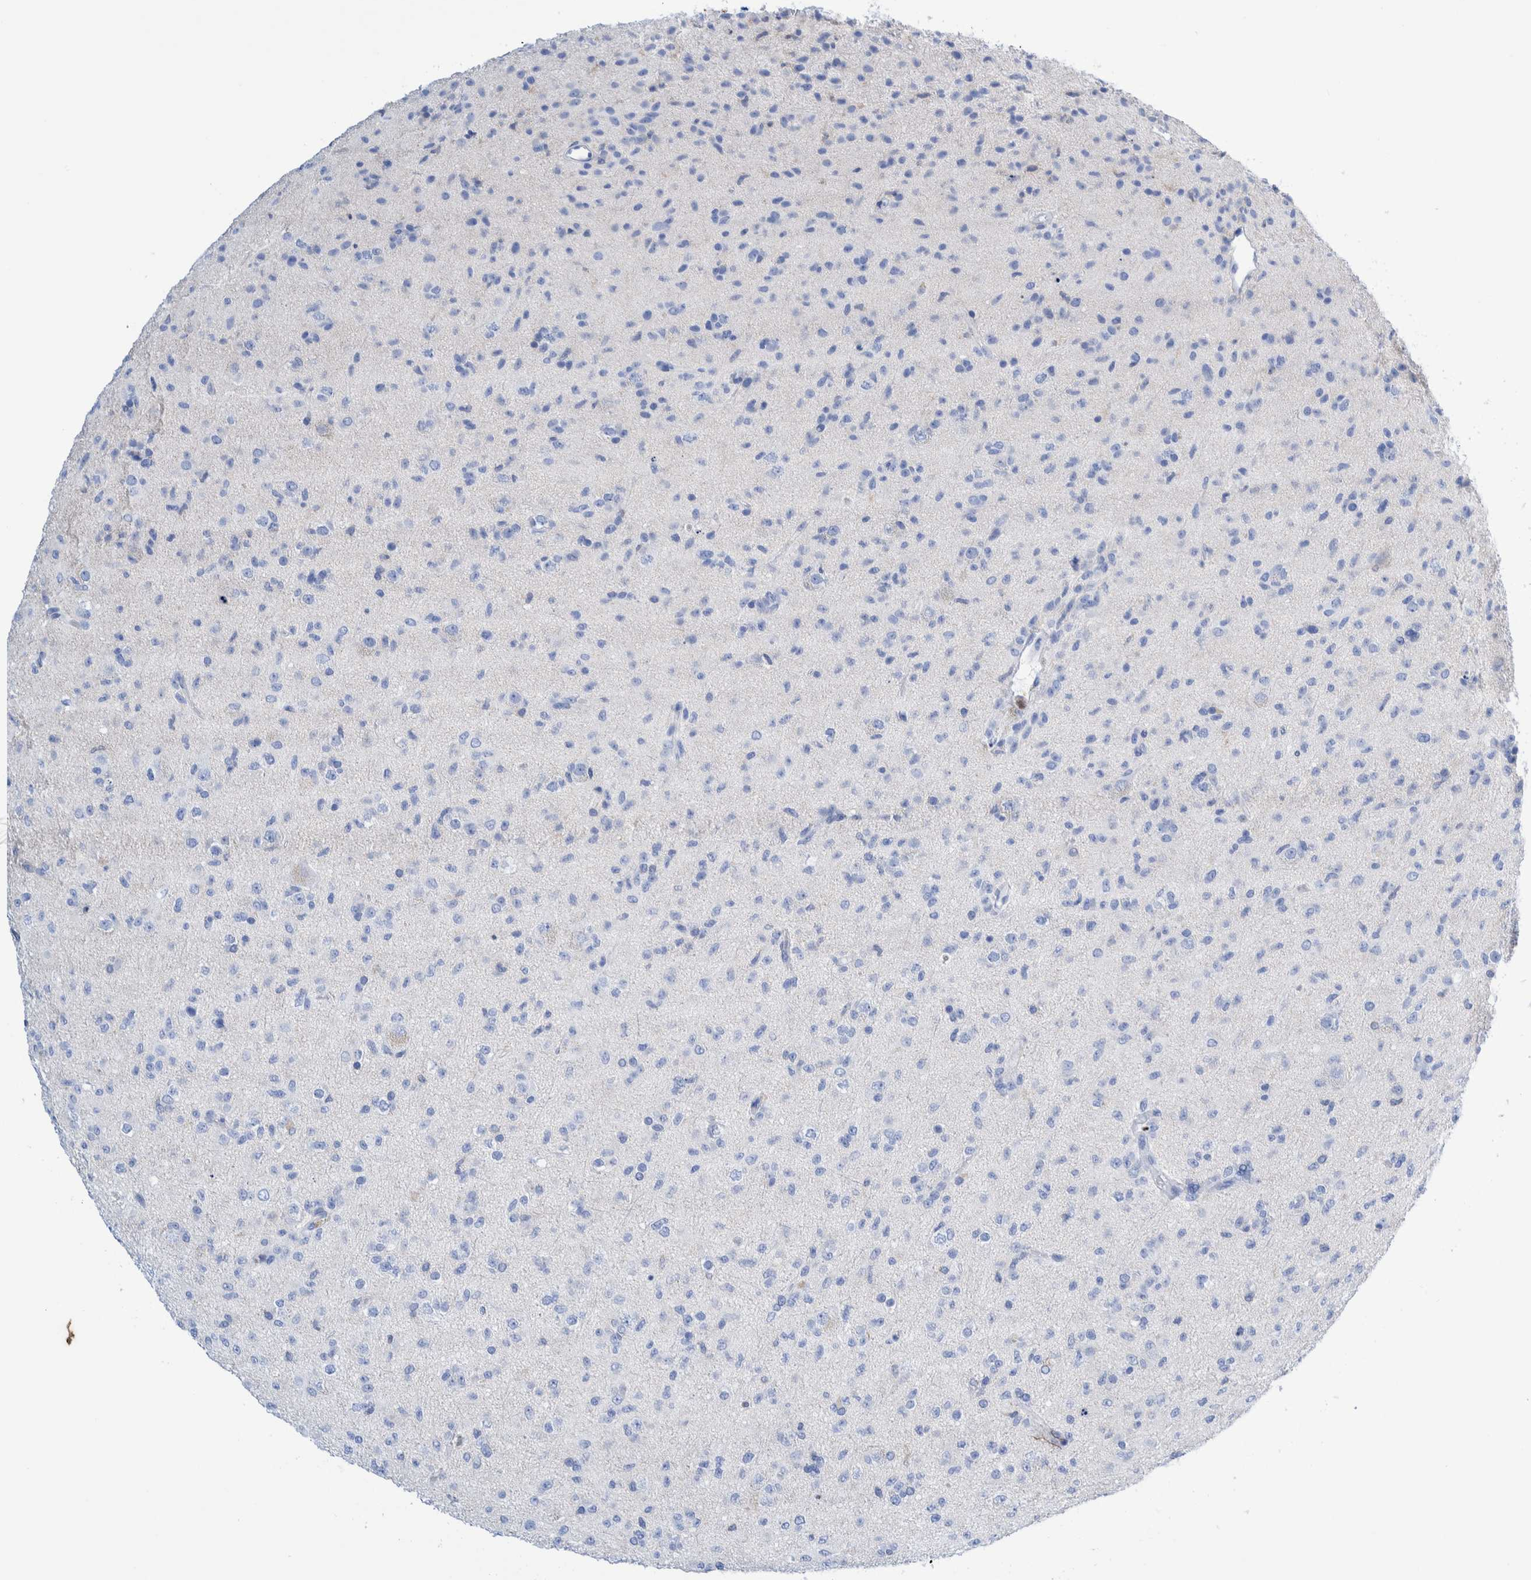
{"staining": {"intensity": "negative", "quantity": "none", "location": "none"}, "tissue": "glioma", "cell_type": "Tumor cells", "image_type": "cancer", "snomed": [{"axis": "morphology", "description": "Glioma, malignant, Low grade"}, {"axis": "topography", "description": "Brain"}], "caption": "High magnification brightfield microscopy of malignant glioma (low-grade) stained with DAB (3,3'-diaminobenzidine) (brown) and counterstained with hematoxylin (blue): tumor cells show no significant positivity.", "gene": "KRT14", "patient": {"sex": "male", "age": 65}}